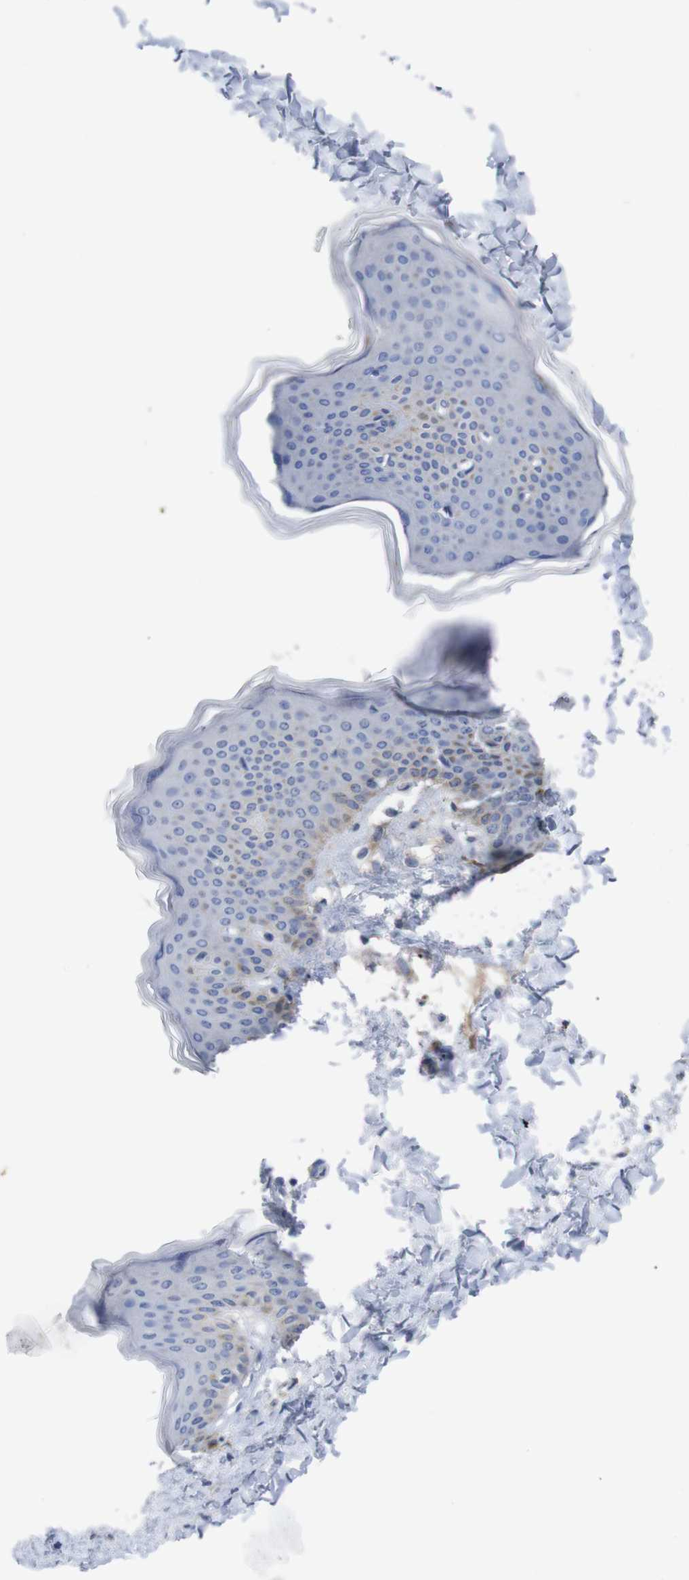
{"staining": {"intensity": "negative", "quantity": "none", "location": "none"}, "tissue": "skin", "cell_type": "Fibroblasts", "image_type": "normal", "snomed": [{"axis": "morphology", "description": "Normal tissue, NOS"}, {"axis": "topography", "description": "Skin"}], "caption": "DAB immunohistochemical staining of normal skin shows no significant staining in fibroblasts. Nuclei are stained in blue.", "gene": "C5AR1", "patient": {"sex": "female", "age": 17}}